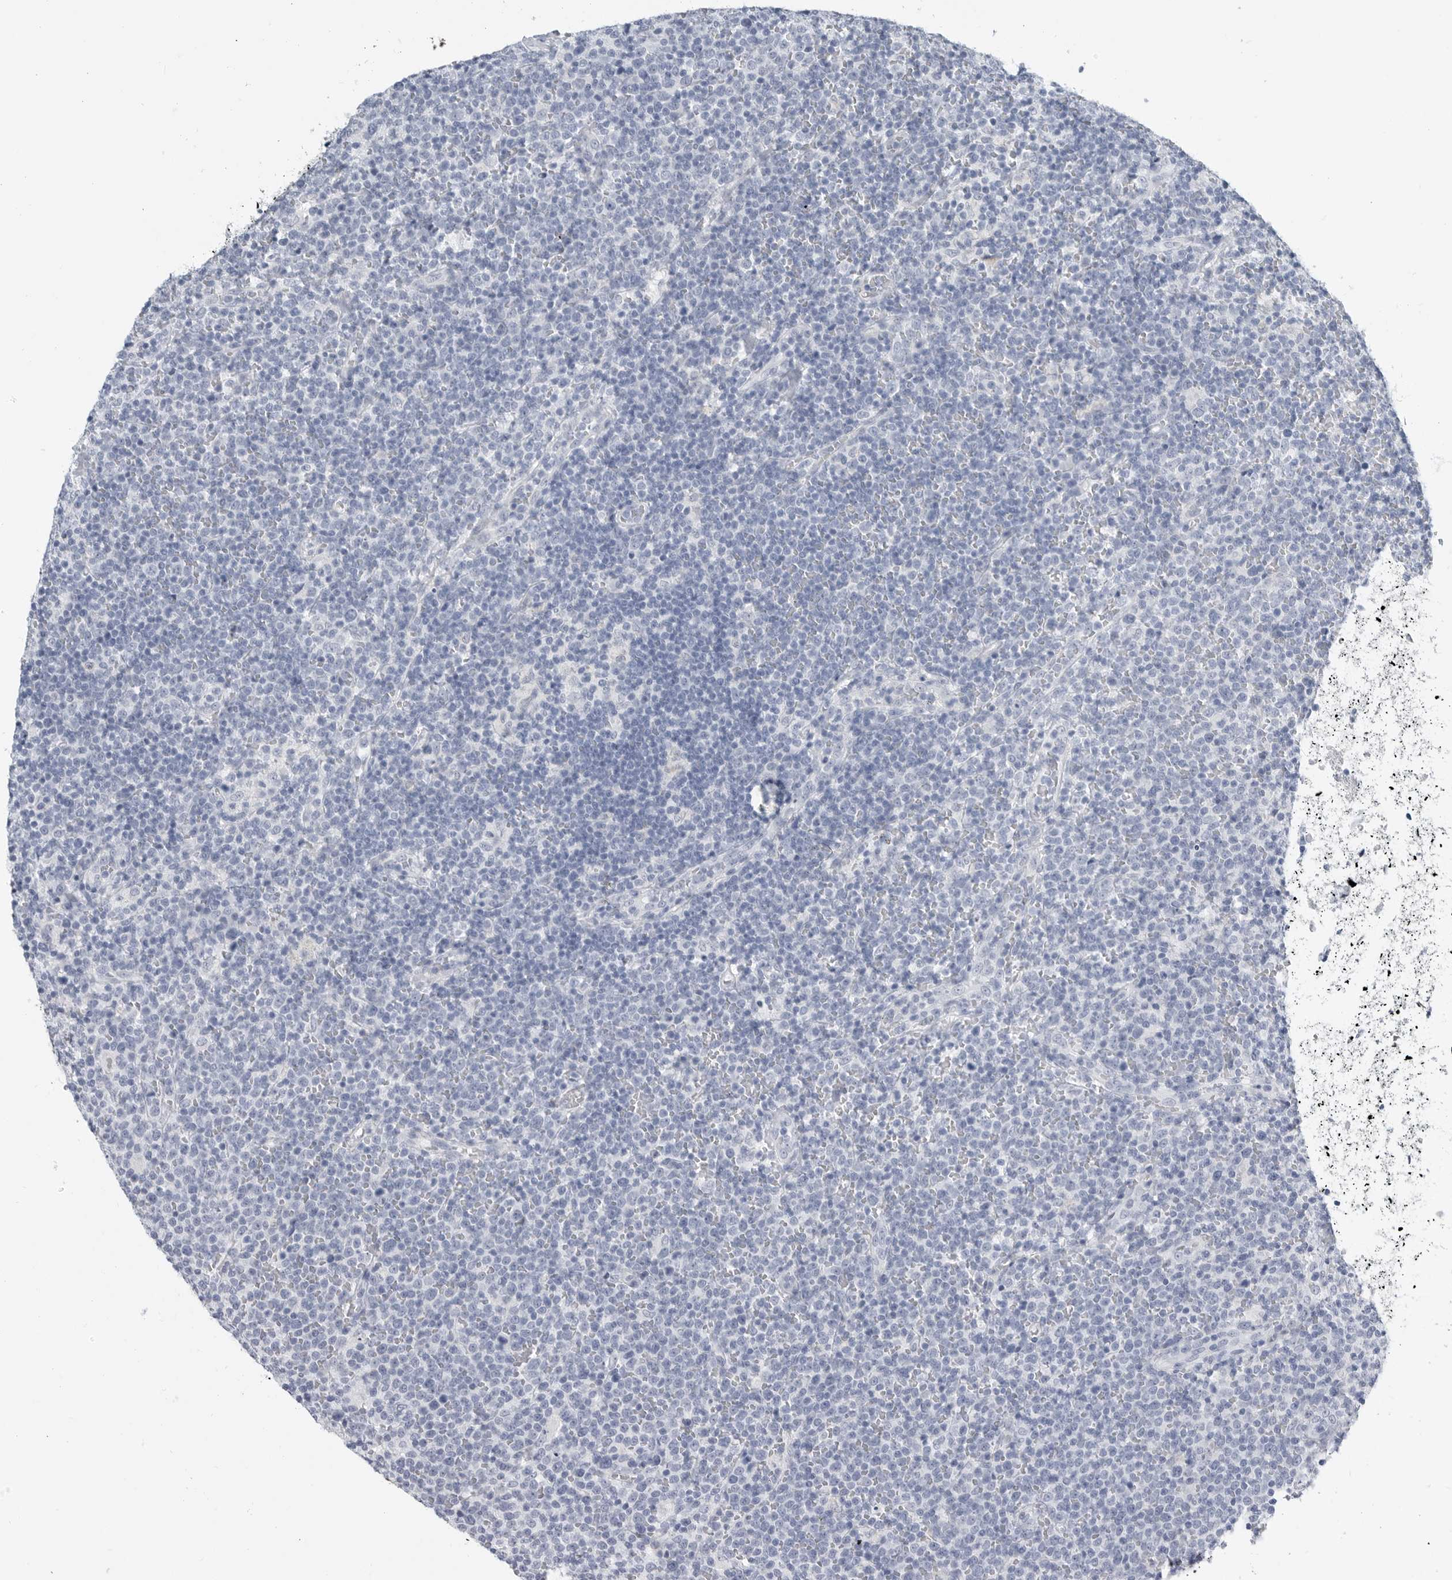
{"staining": {"intensity": "negative", "quantity": "none", "location": "none"}, "tissue": "lymphoma", "cell_type": "Tumor cells", "image_type": "cancer", "snomed": [{"axis": "morphology", "description": "Malignant lymphoma, non-Hodgkin's type, High grade"}, {"axis": "topography", "description": "Lymph node"}], "caption": "A photomicrograph of human high-grade malignant lymphoma, non-Hodgkin's type is negative for staining in tumor cells. (DAB (3,3'-diaminobenzidine) immunohistochemistry (IHC) with hematoxylin counter stain).", "gene": "PLN", "patient": {"sex": "male", "age": 61}}